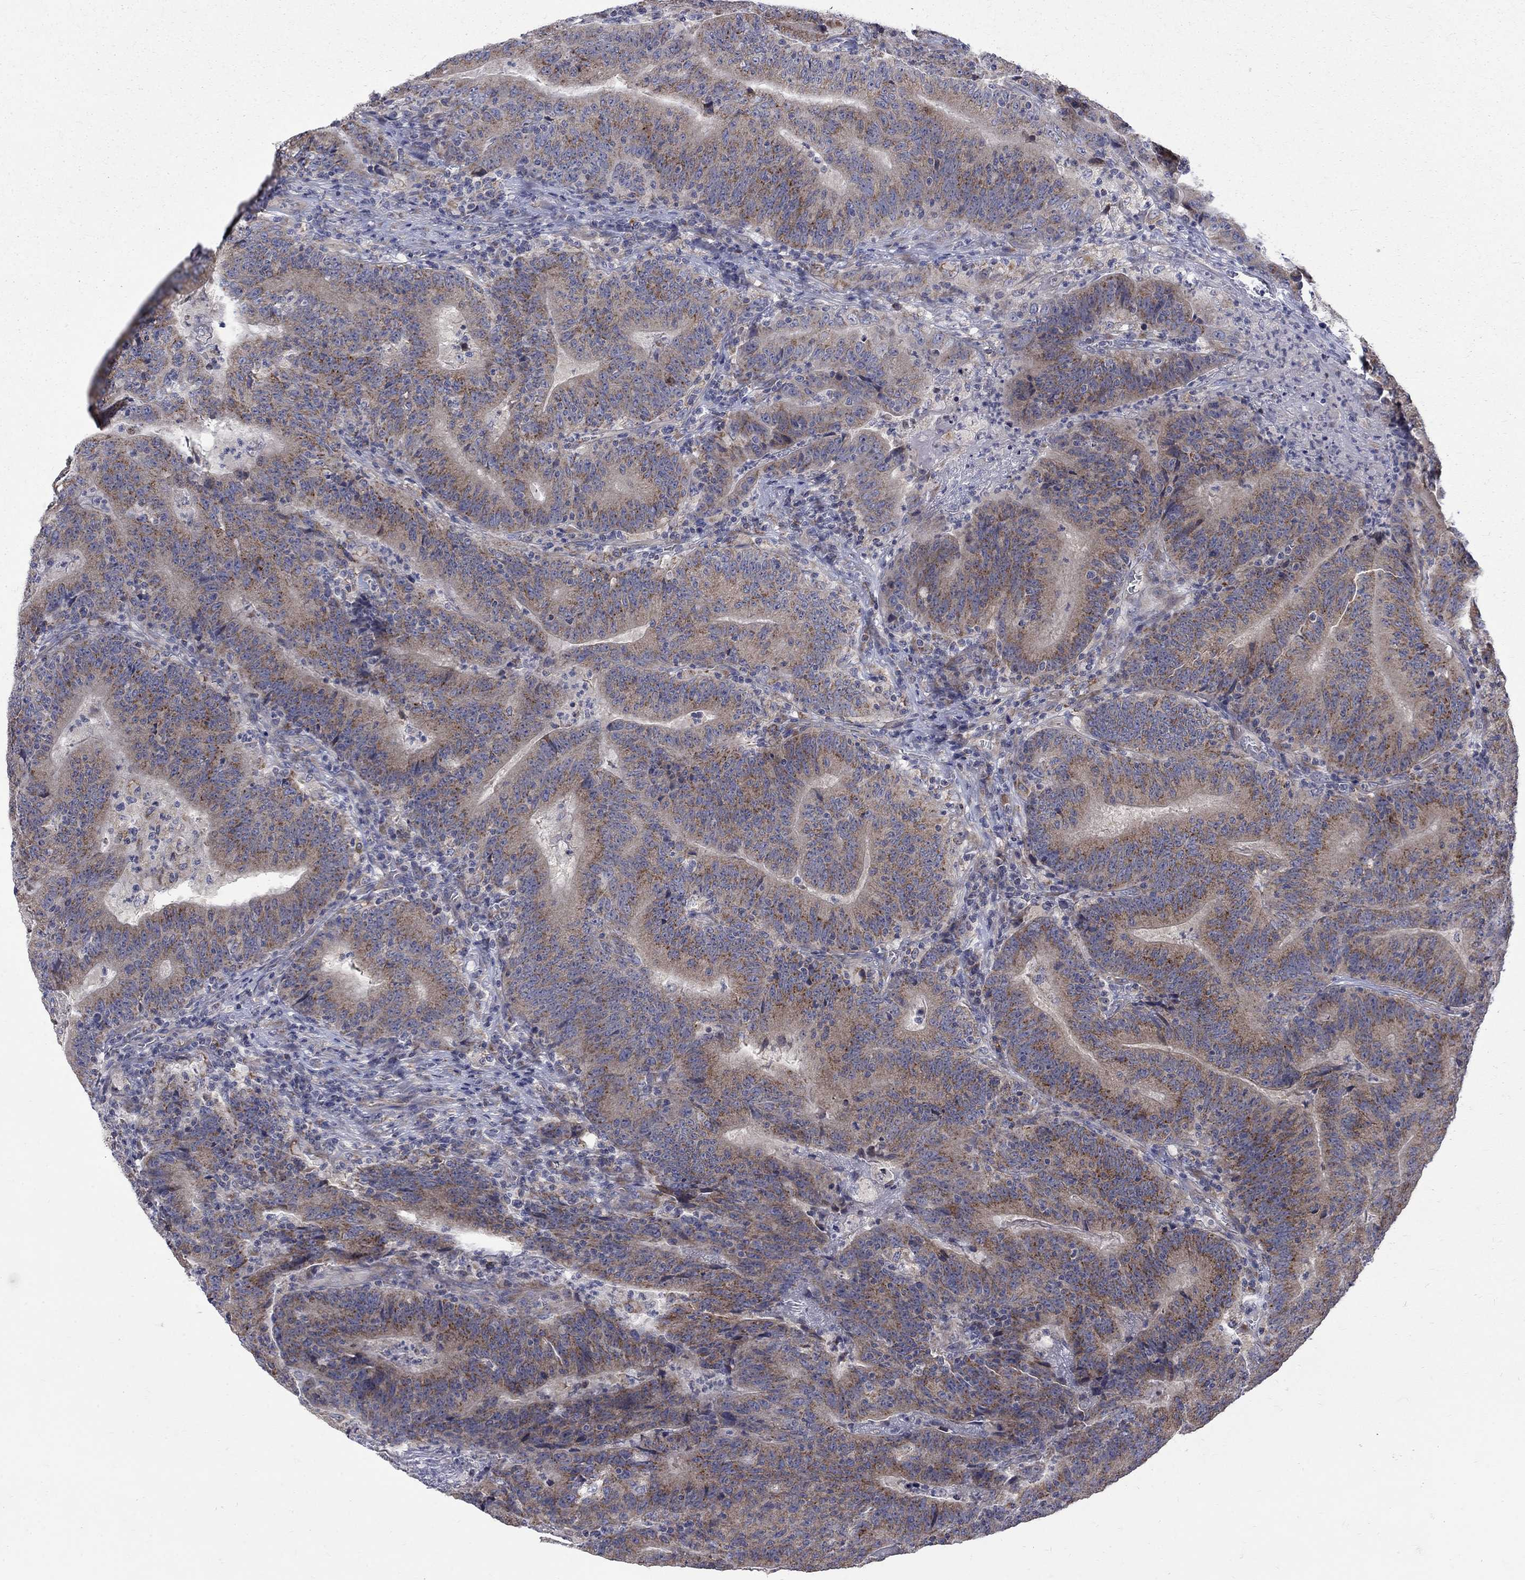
{"staining": {"intensity": "moderate", "quantity": "25%-75%", "location": "cytoplasmic/membranous"}, "tissue": "colorectal cancer", "cell_type": "Tumor cells", "image_type": "cancer", "snomed": [{"axis": "morphology", "description": "Adenocarcinoma, NOS"}, {"axis": "topography", "description": "Colon"}], "caption": "IHC image of neoplastic tissue: colorectal cancer (adenocarcinoma) stained using IHC shows medium levels of moderate protein expression localized specifically in the cytoplasmic/membranous of tumor cells, appearing as a cytoplasmic/membranous brown color.", "gene": "SH2B1", "patient": {"sex": "female", "age": 75}}